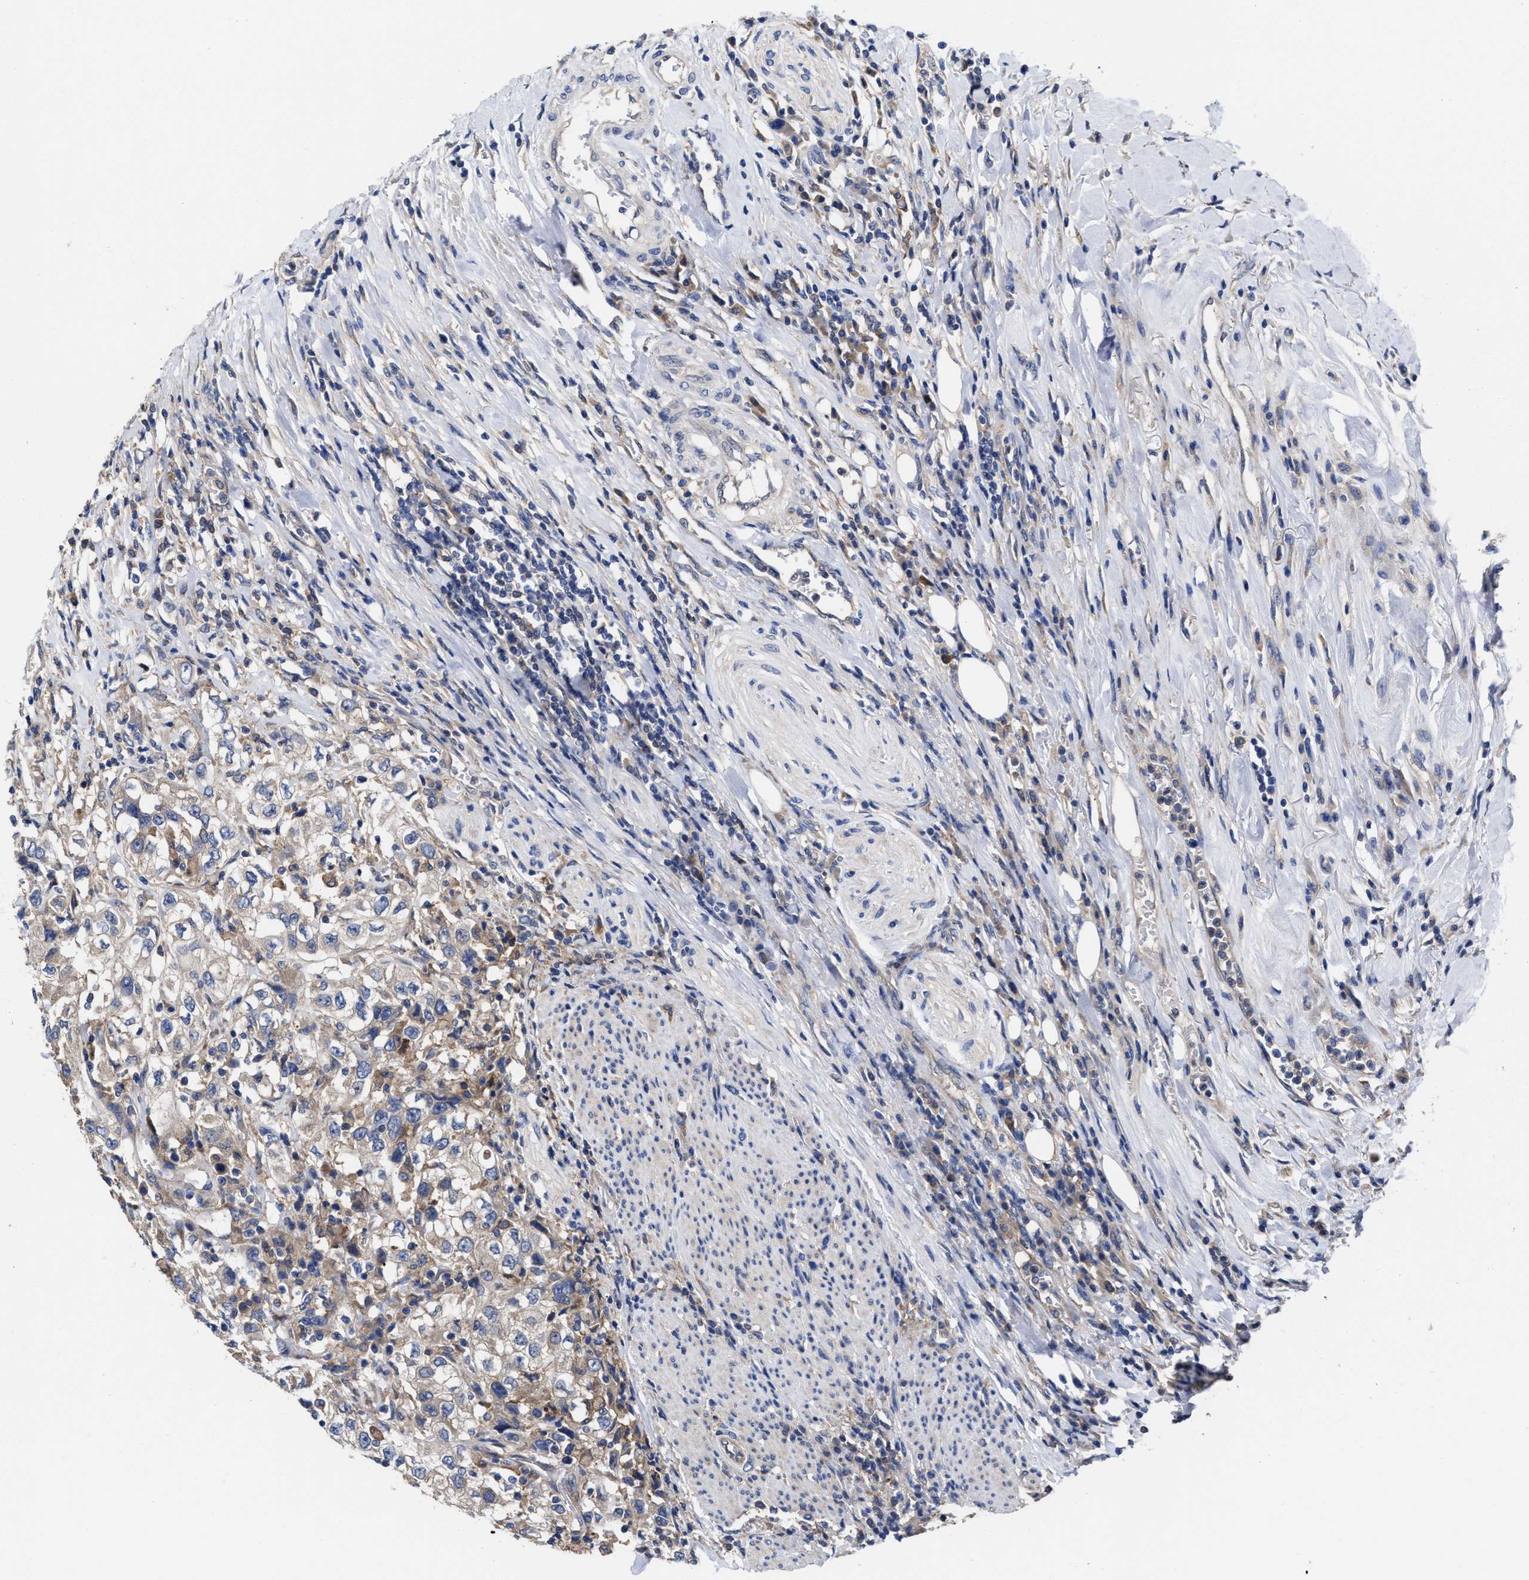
{"staining": {"intensity": "moderate", "quantity": ">75%", "location": "cytoplasmic/membranous"}, "tissue": "urothelial cancer", "cell_type": "Tumor cells", "image_type": "cancer", "snomed": [{"axis": "morphology", "description": "Urothelial carcinoma, High grade"}, {"axis": "topography", "description": "Urinary bladder"}], "caption": "IHC staining of urothelial cancer, which demonstrates medium levels of moderate cytoplasmic/membranous expression in about >75% of tumor cells indicating moderate cytoplasmic/membranous protein positivity. The staining was performed using DAB (brown) for protein detection and nuclei were counterstained in hematoxylin (blue).", "gene": "TXNDC17", "patient": {"sex": "female", "age": 80}}